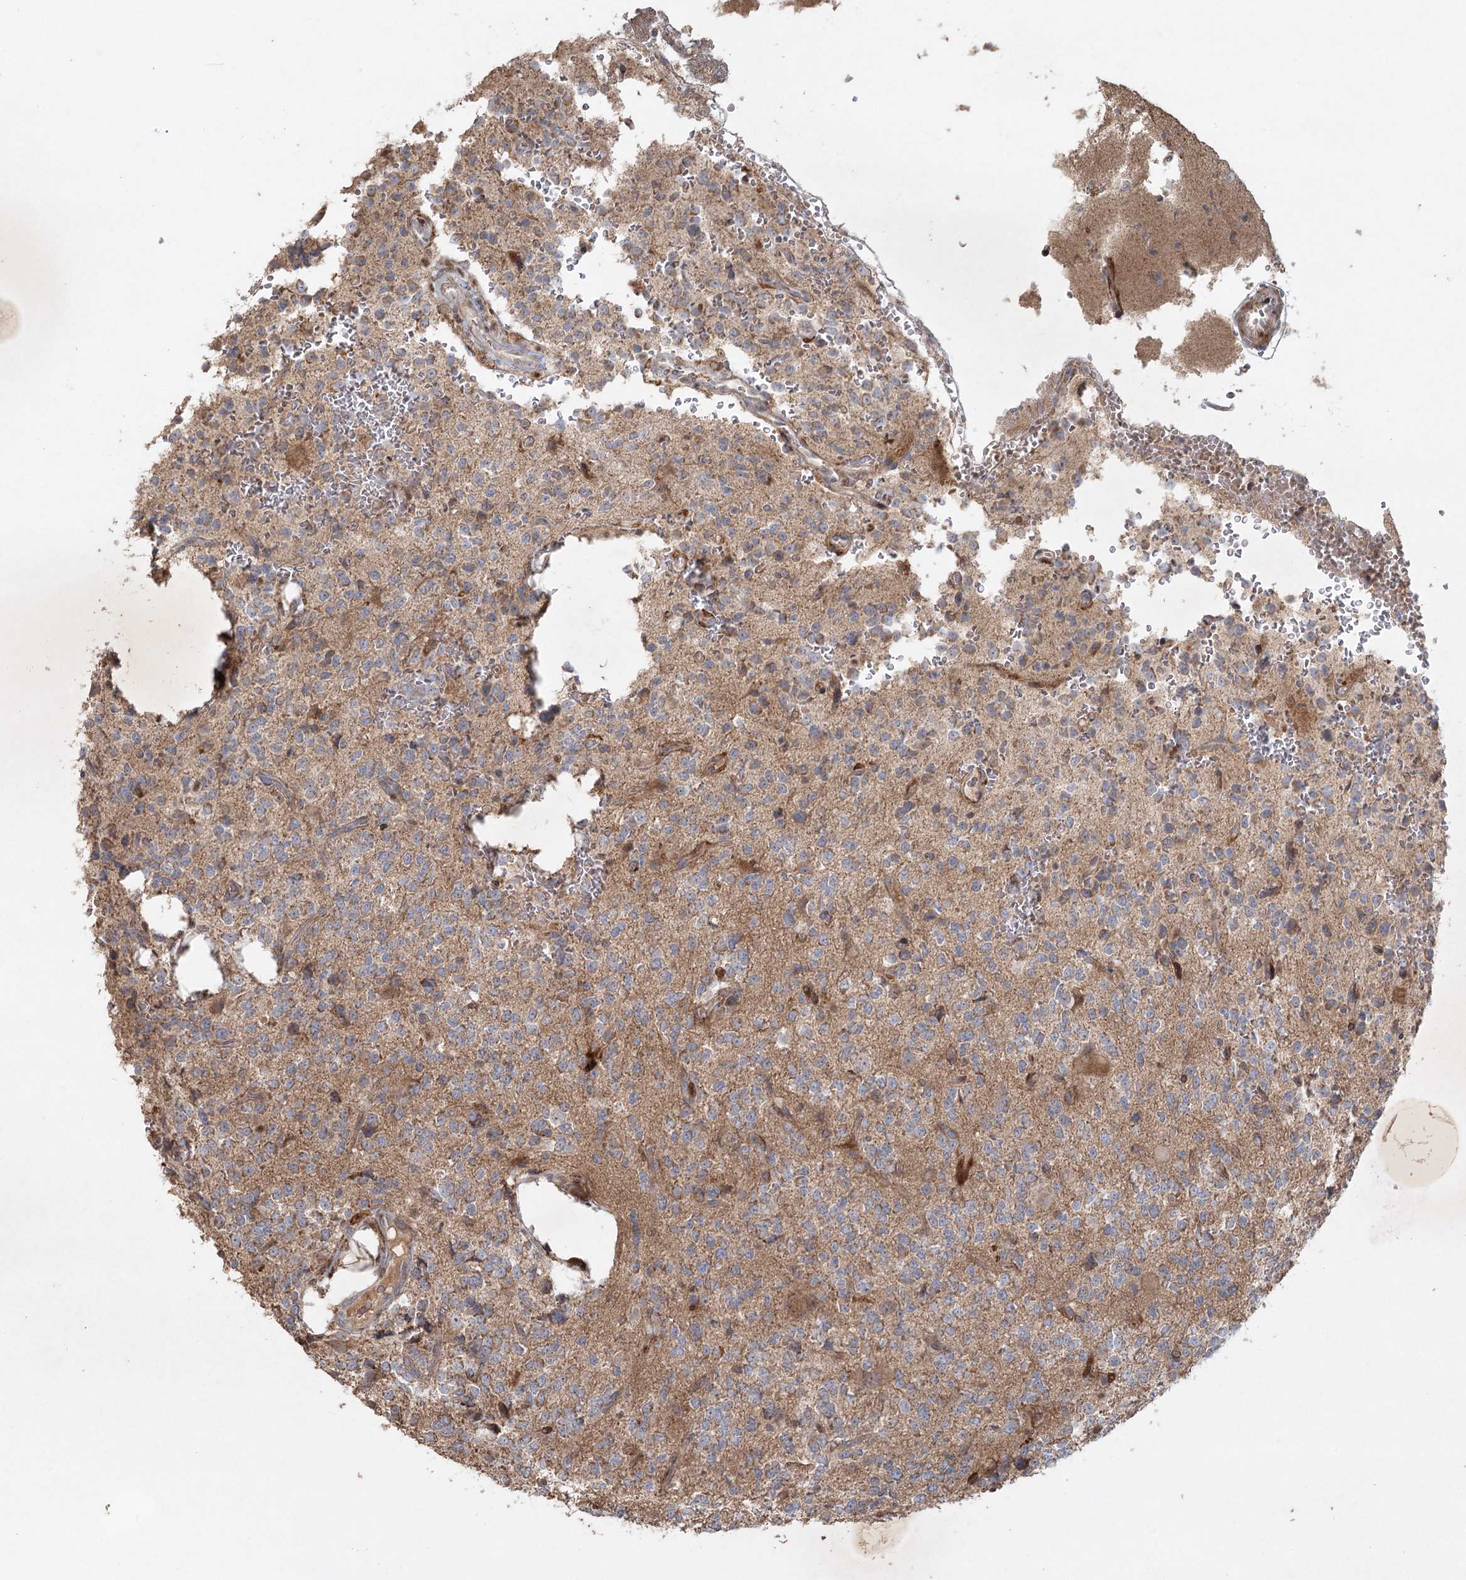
{"staining": {"intensity": "weak", "quantity": "25%-75%", "location": "cytoplasmic/membranous"}, "tissue": "glioma", "cell_type": "Tumor cells", "image_type": "cancer", "snomed": [{"axis": "morphology", "description": "Glioma, malignant, High grade"}, {"axis": "topography", "description": "Brain"}], "caption": "High-grade glioma (malignant) stained with a brown dye shows weak cytoplasmic/membranous positive expression in about 25%-75% of tumor cells.", "gene": "KBTBD4", "patient": {"sex": "female", "age": 62}}